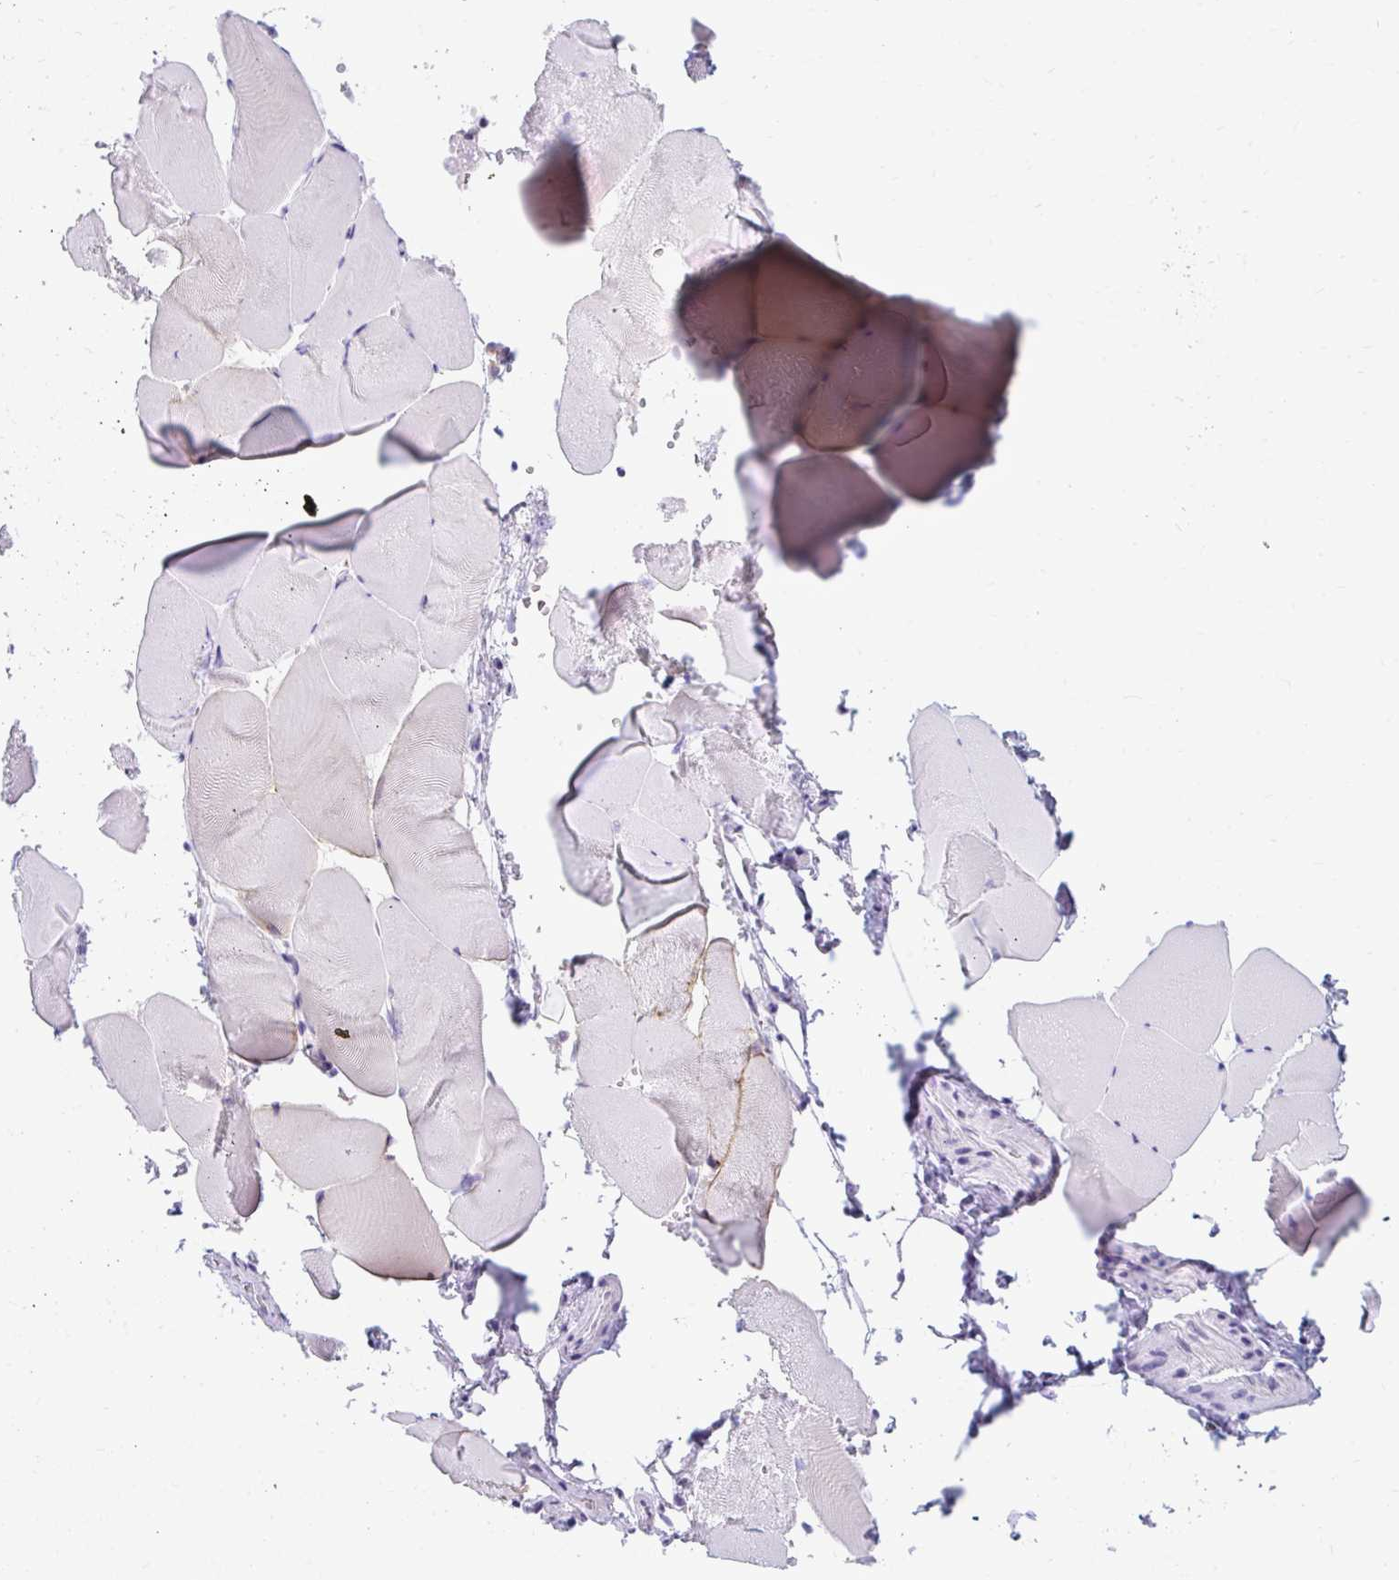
{"staining": {"intensity": "moderate", "quantity": "<25%", "location": "cytoplasmic/membranous"}, "tissue": "skeletal muscle", "cell_type": "Myocytes", "image_type": "normal", "snomed": [{"axis": "morphology", "description": "Normal tissue, NOS"}, {"axis": "topography", "description": "Skeletal muscle"}], "caption": "Skeletal muscle stained with DAB (3,3'-diaminobenzidine) IHC reveals low levels of moderate cytoplasmic/membranous staining in approximately <25% of myocytes.", "gene": "GOLGA8A", "patient": {"sex": "female", "age": 64}}